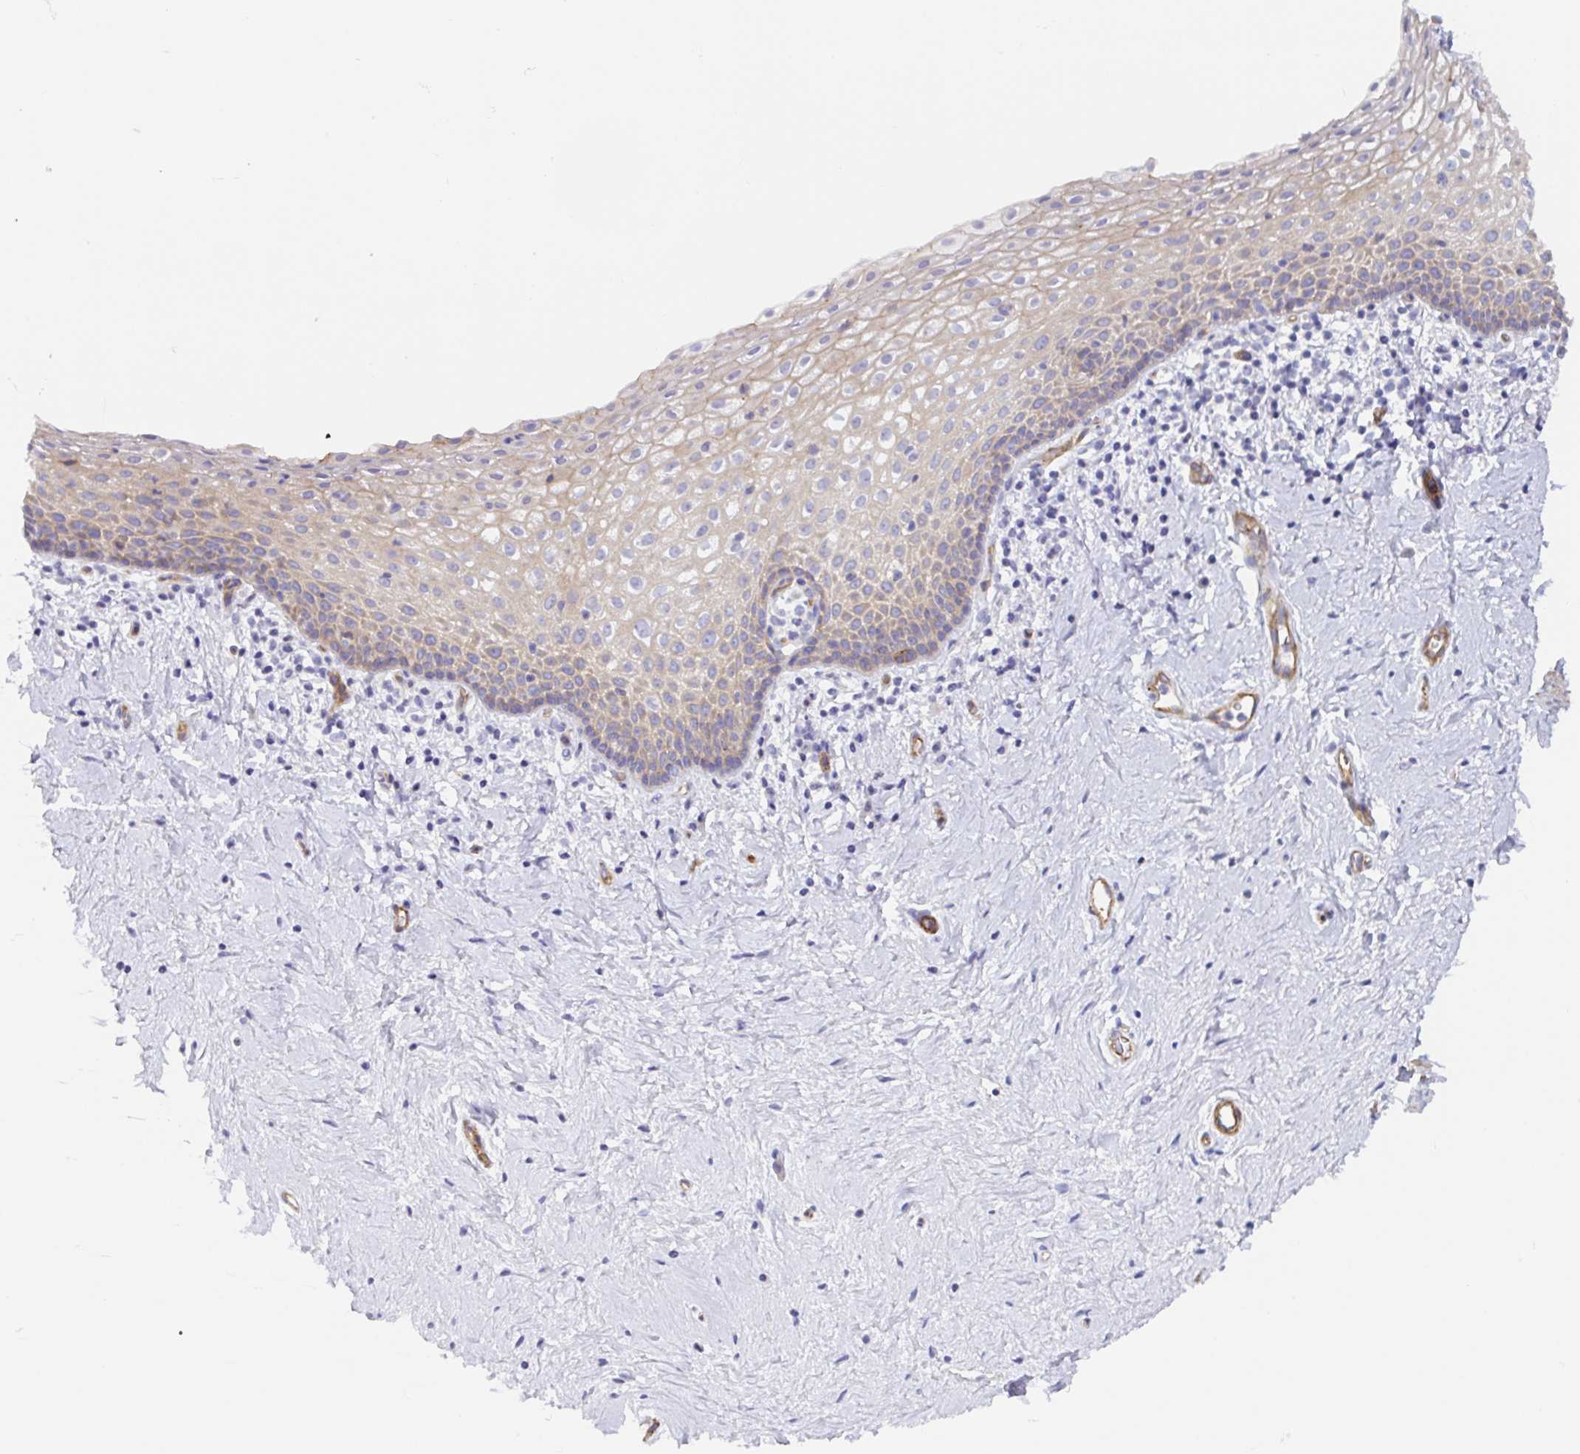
{"staining": {"intensity": "weak", "quantity": "<25%", "location": "cytoplasmic/membranous"}, "tissue": "vagina", "cell_type": "Squamous epithelial cells", "image_type": "normal", "snomed": [{"axis": "morphology", "description": "Normal tissue, NOS"}, {"axis": "topography", "description": "Vagina"}], "caption": "High power microscopy image of an IHC image of unremarkable vagina, revealing no significant expression in squamous epithelial cells. The staining was performed using DAB (3,3'-diaminobenzidine) to visualize the protein expression in brown, while the nuclei were stained in blue with hematoxylin (Magnification: 20x).", "gene": "TRAM2", "patient": {"sex": "female", "age": 61}}